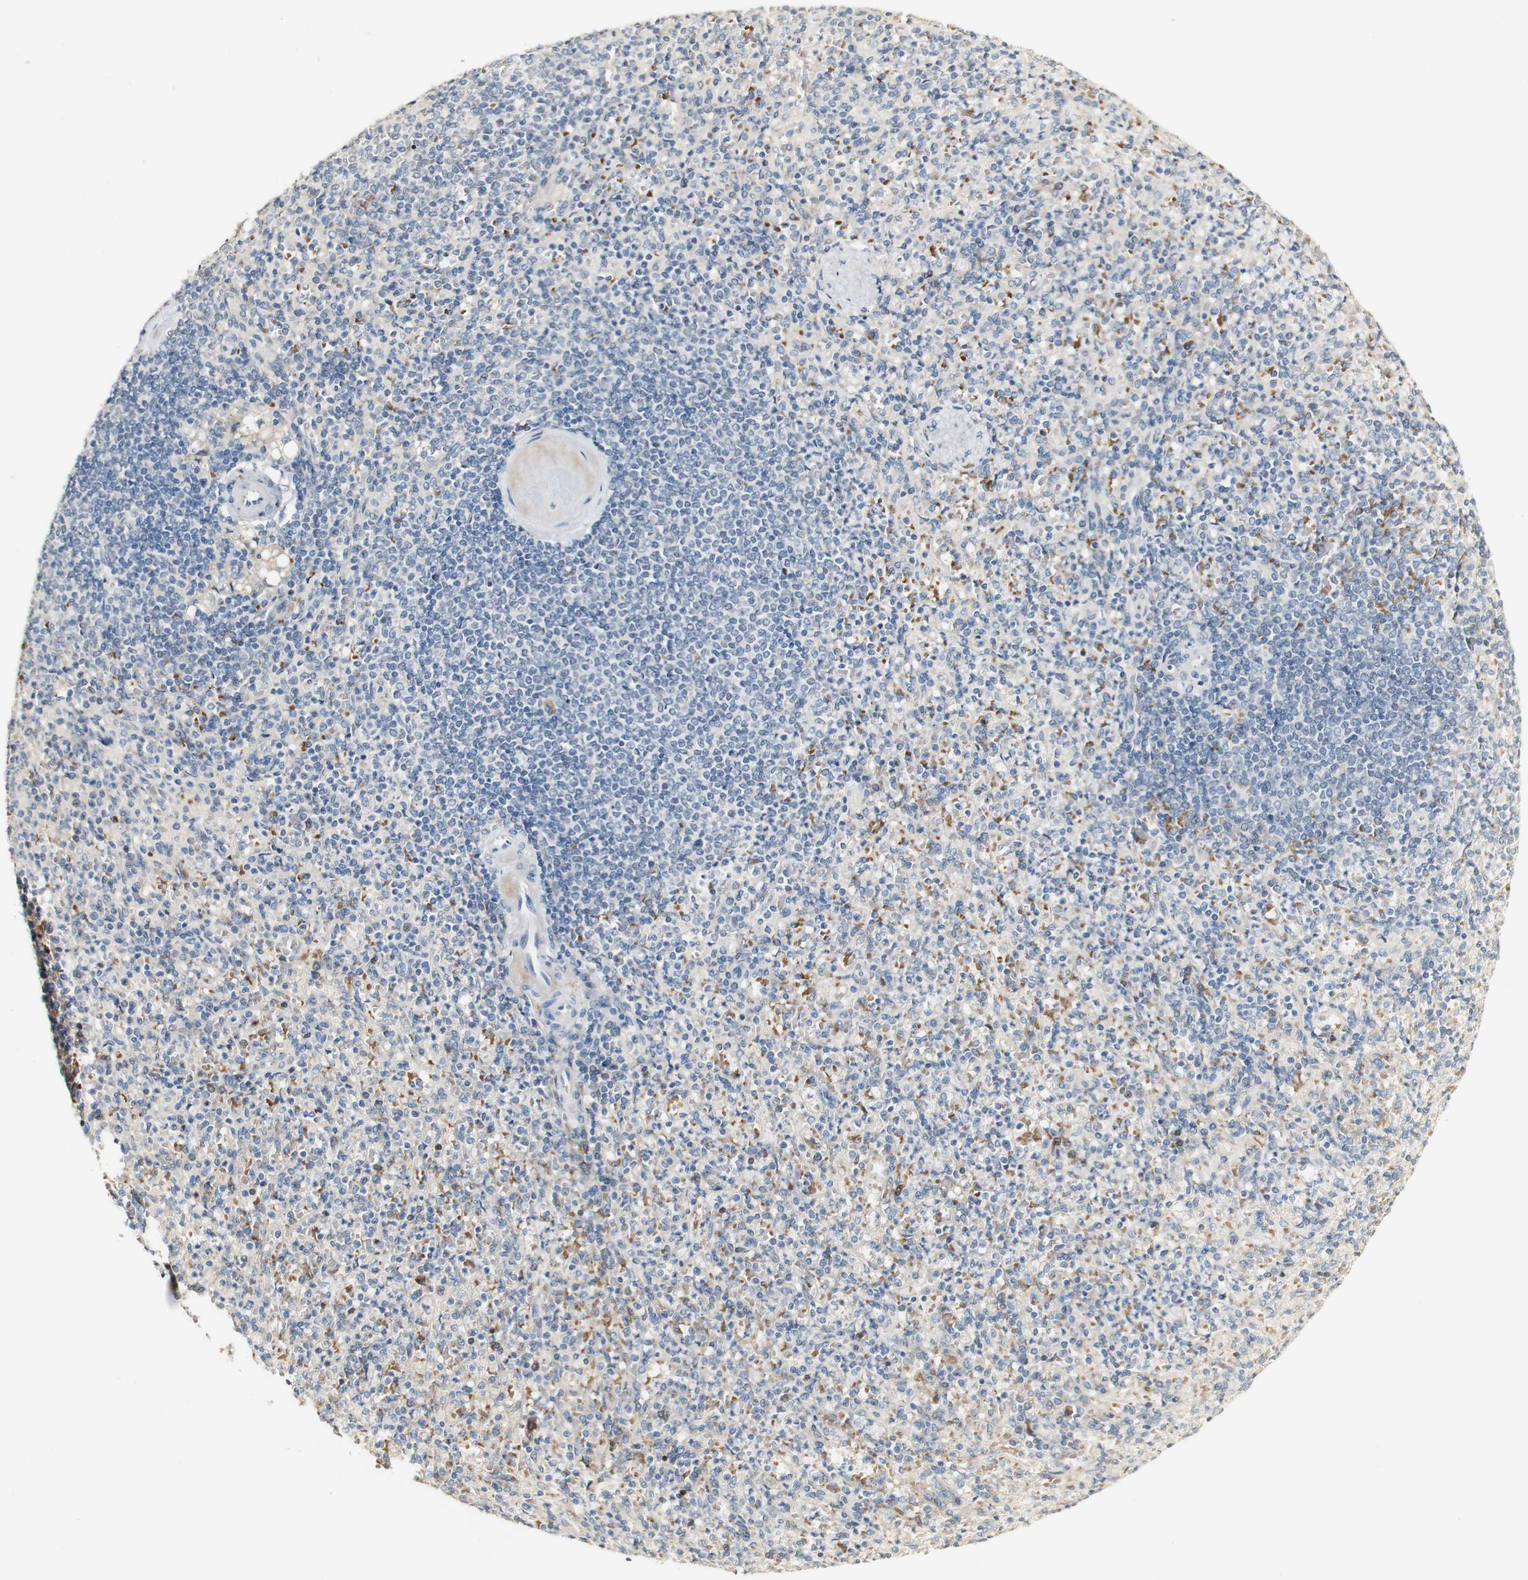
{"staining": {"intensity": "weak", "quantity": "<25%", "location": "cytoplasmic/membranous"}, "tissue": "spleen", "cell_type": "Cells in red pulp", "image_type": "normal", "snomed": [{"axis": "morphology", "description": "Normal tissue, NOS"}, {"axis": "topography", "description": "Spleen"}], "caption": "This is an immunohistochemistry histopathology image of normal spleen. There is no staining in cells in red pulp.", "gene": "SYT7", "patient": {"sex": "female", "age": 74}}